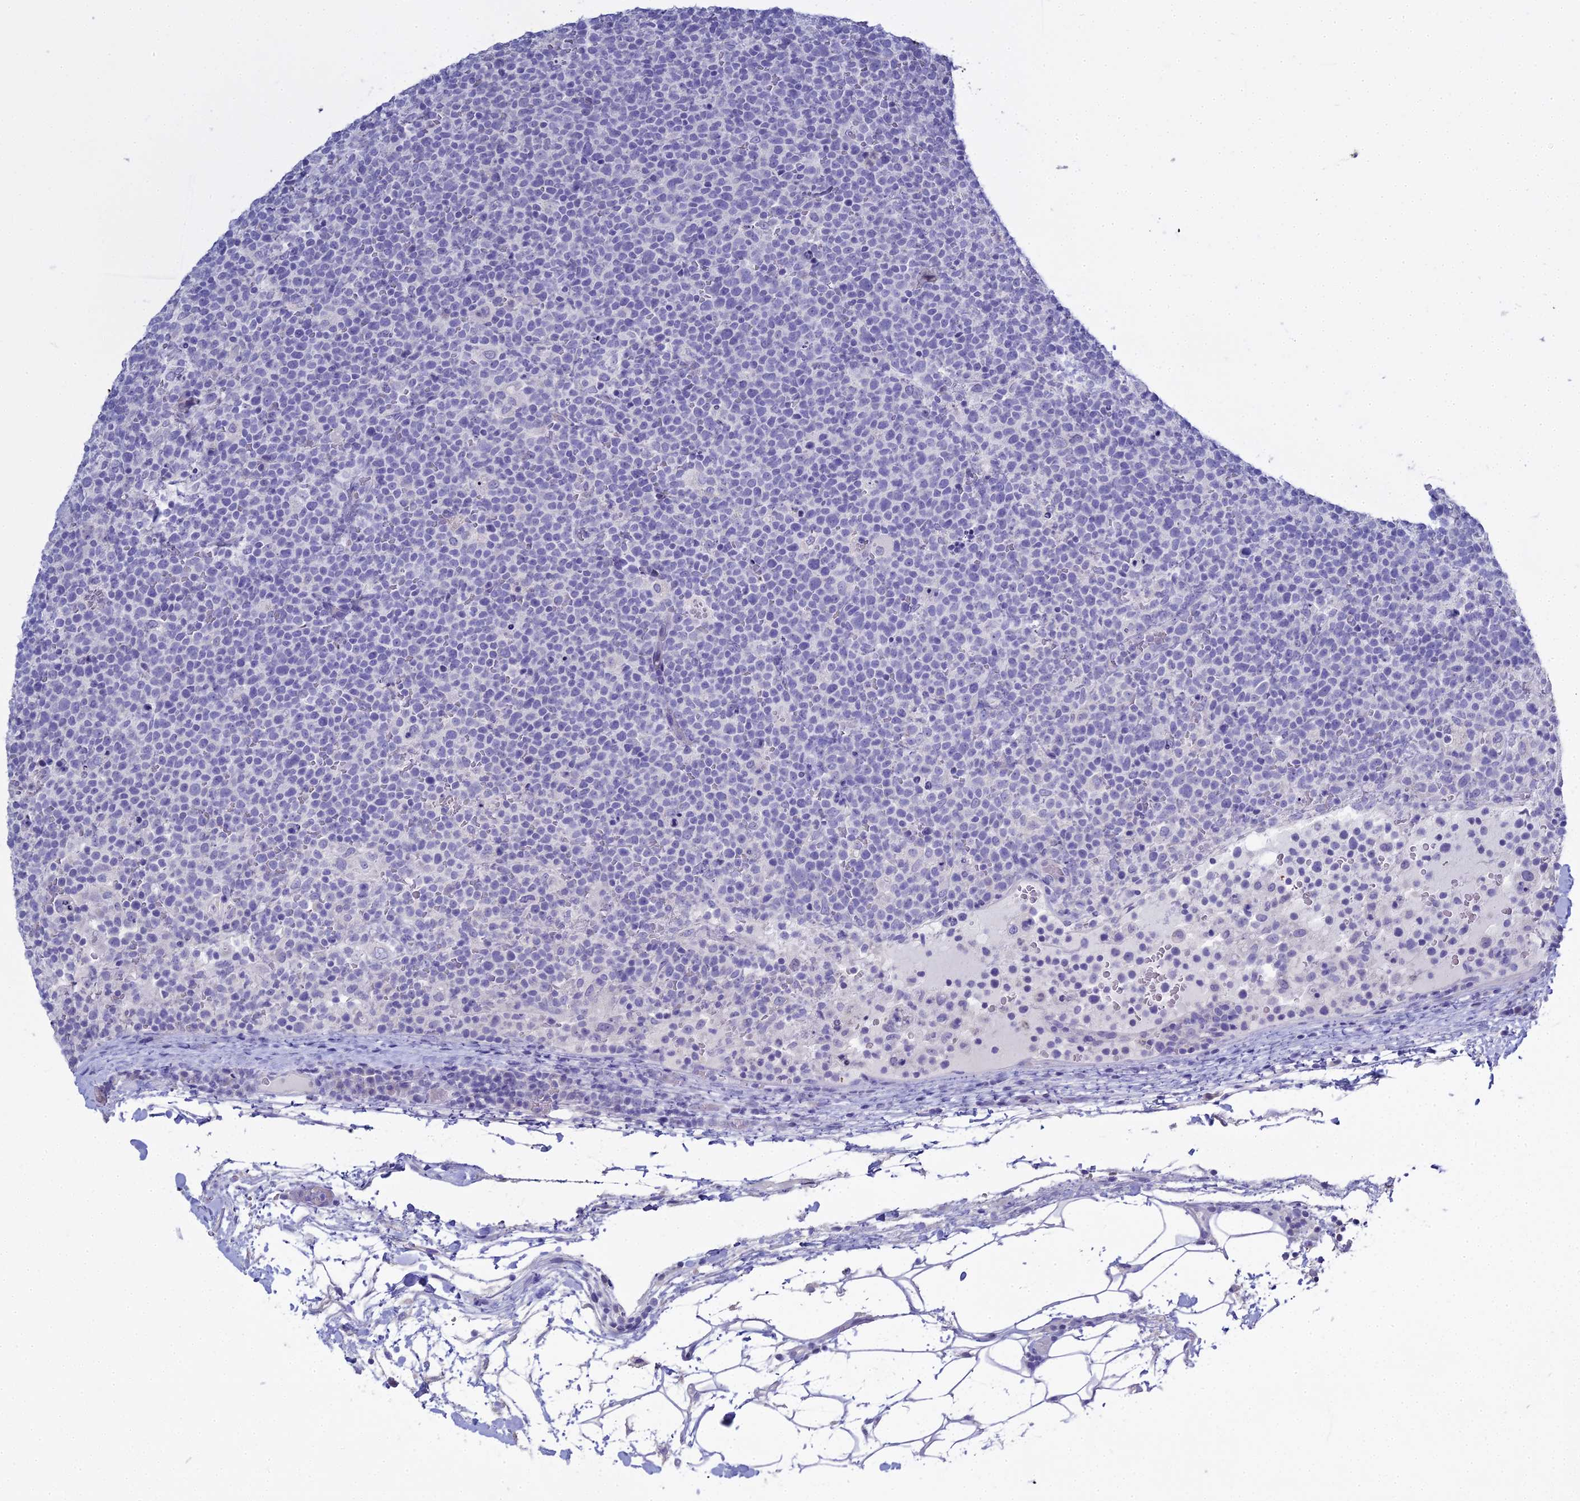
{"staining": {"intensity": "negative", "quantity": "none", "location": "none"}, "tissue": "lymphoma", "cell_type": "Tumor cells", "image_type": "cancer", "snomed": [{"axis": "morphology", "description": "Malignant lymphoma, non-Hodgkin's type, High grade"}, {"axis": "topography", "description": "Lymph node"}], "caption": "Photomicrograph shows no protein positivity in tumor cells of lymphoma tissue.", "gene": "S100A7", "patient": {"sex": "male", "age": 61}}